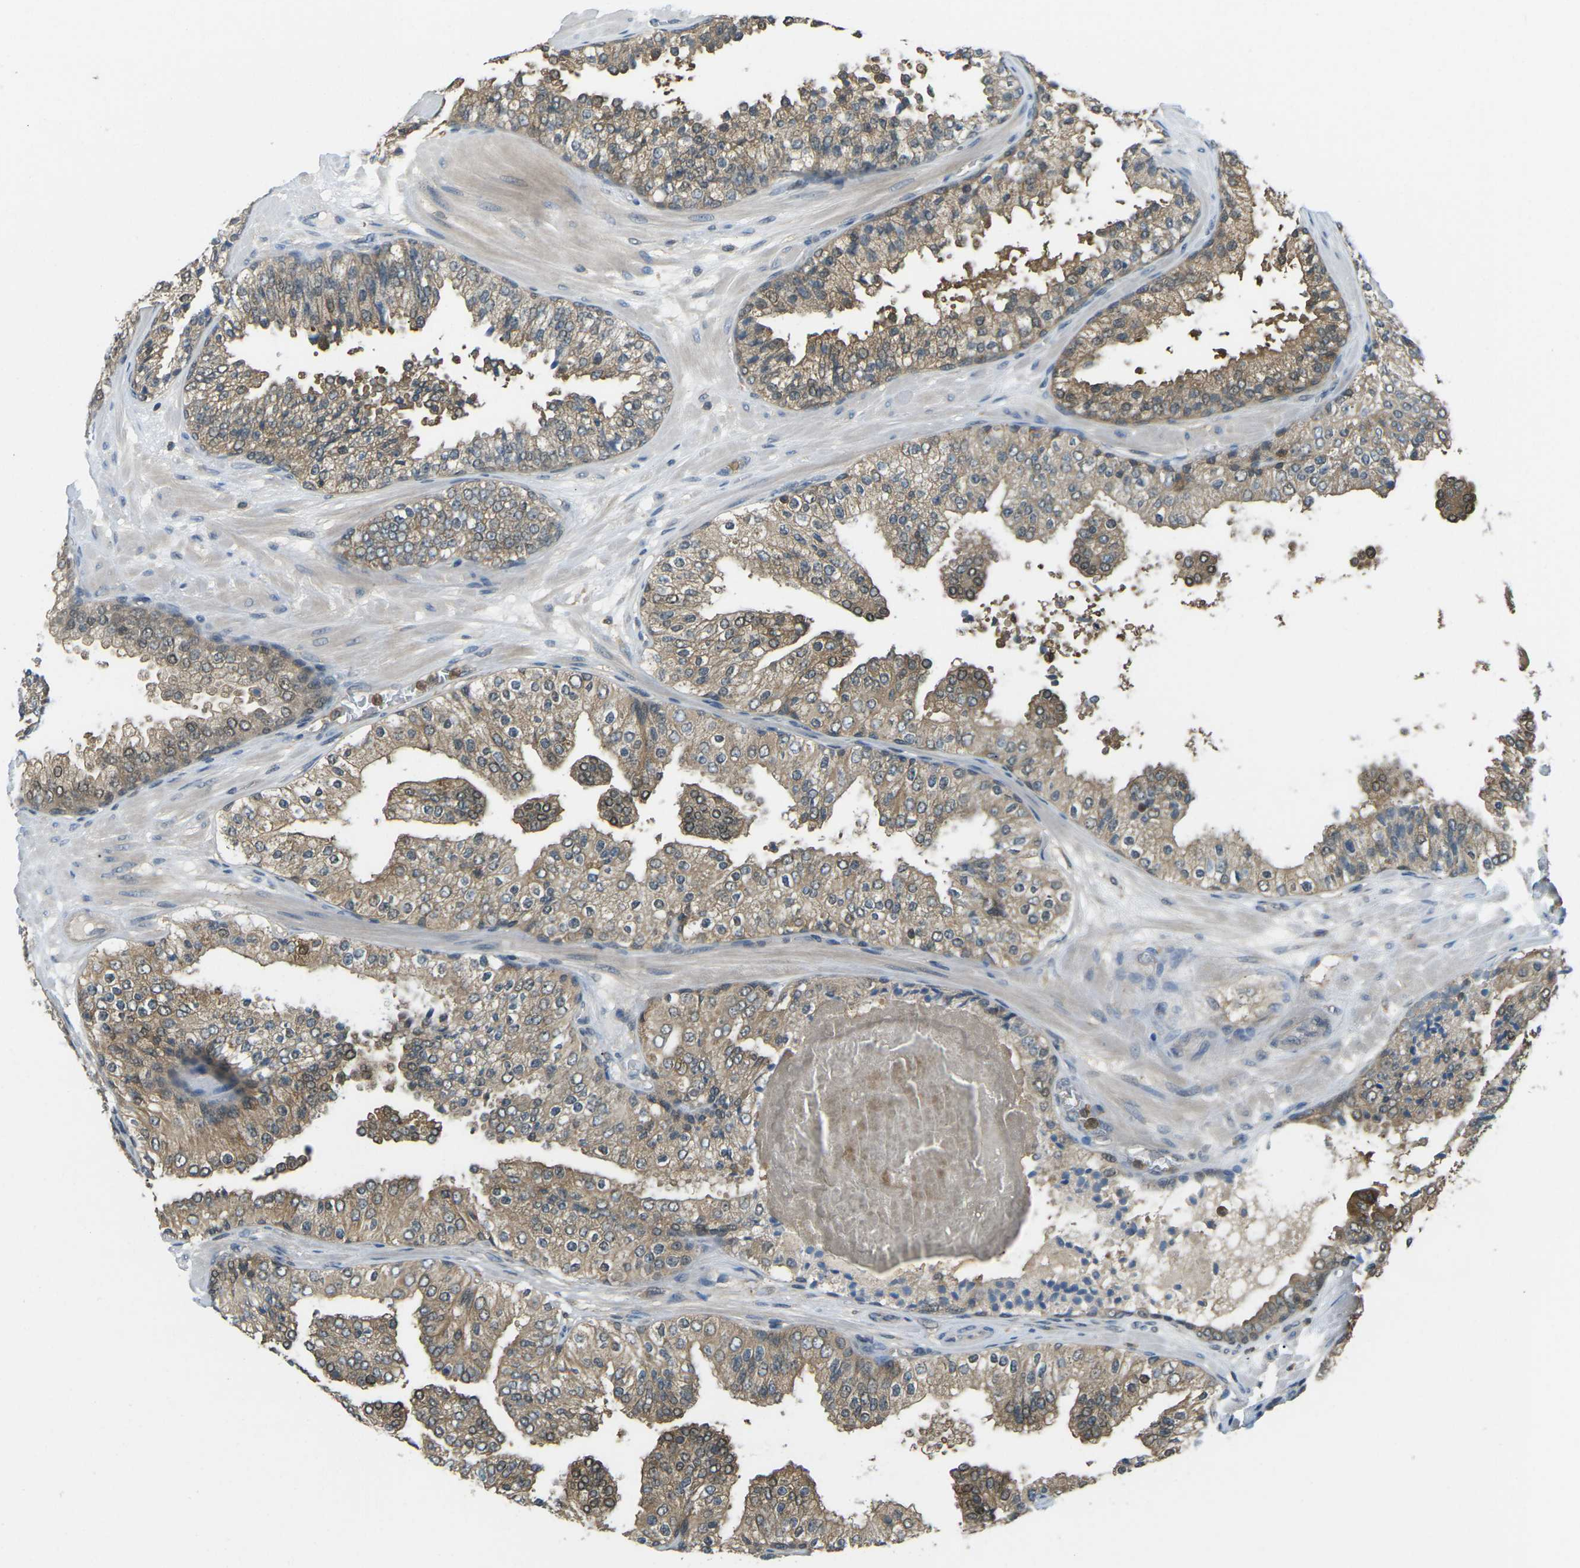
{"staining": {"intensity": "moderate", "quantity": ">75%", "location": "cytoplasmic/membranous"}, "tissue": "prostate cancer", "cell_type": "Tumor cells", "image_type": "cancer", "snomed": [{"axis": "morphology", "description": "Adenocarcinoma, High grade"}, {"axis": "topography", "description": "Prostate"}], "caption": "This image displays IHC staining of high-grade adenocarcinoma (prostate), with medium moderate cytoplasmic/membranous positivity in approximately >75% of tumor cells.", "gene": "PIEZO2", "patient": {"sex": "male", "age": 65}}